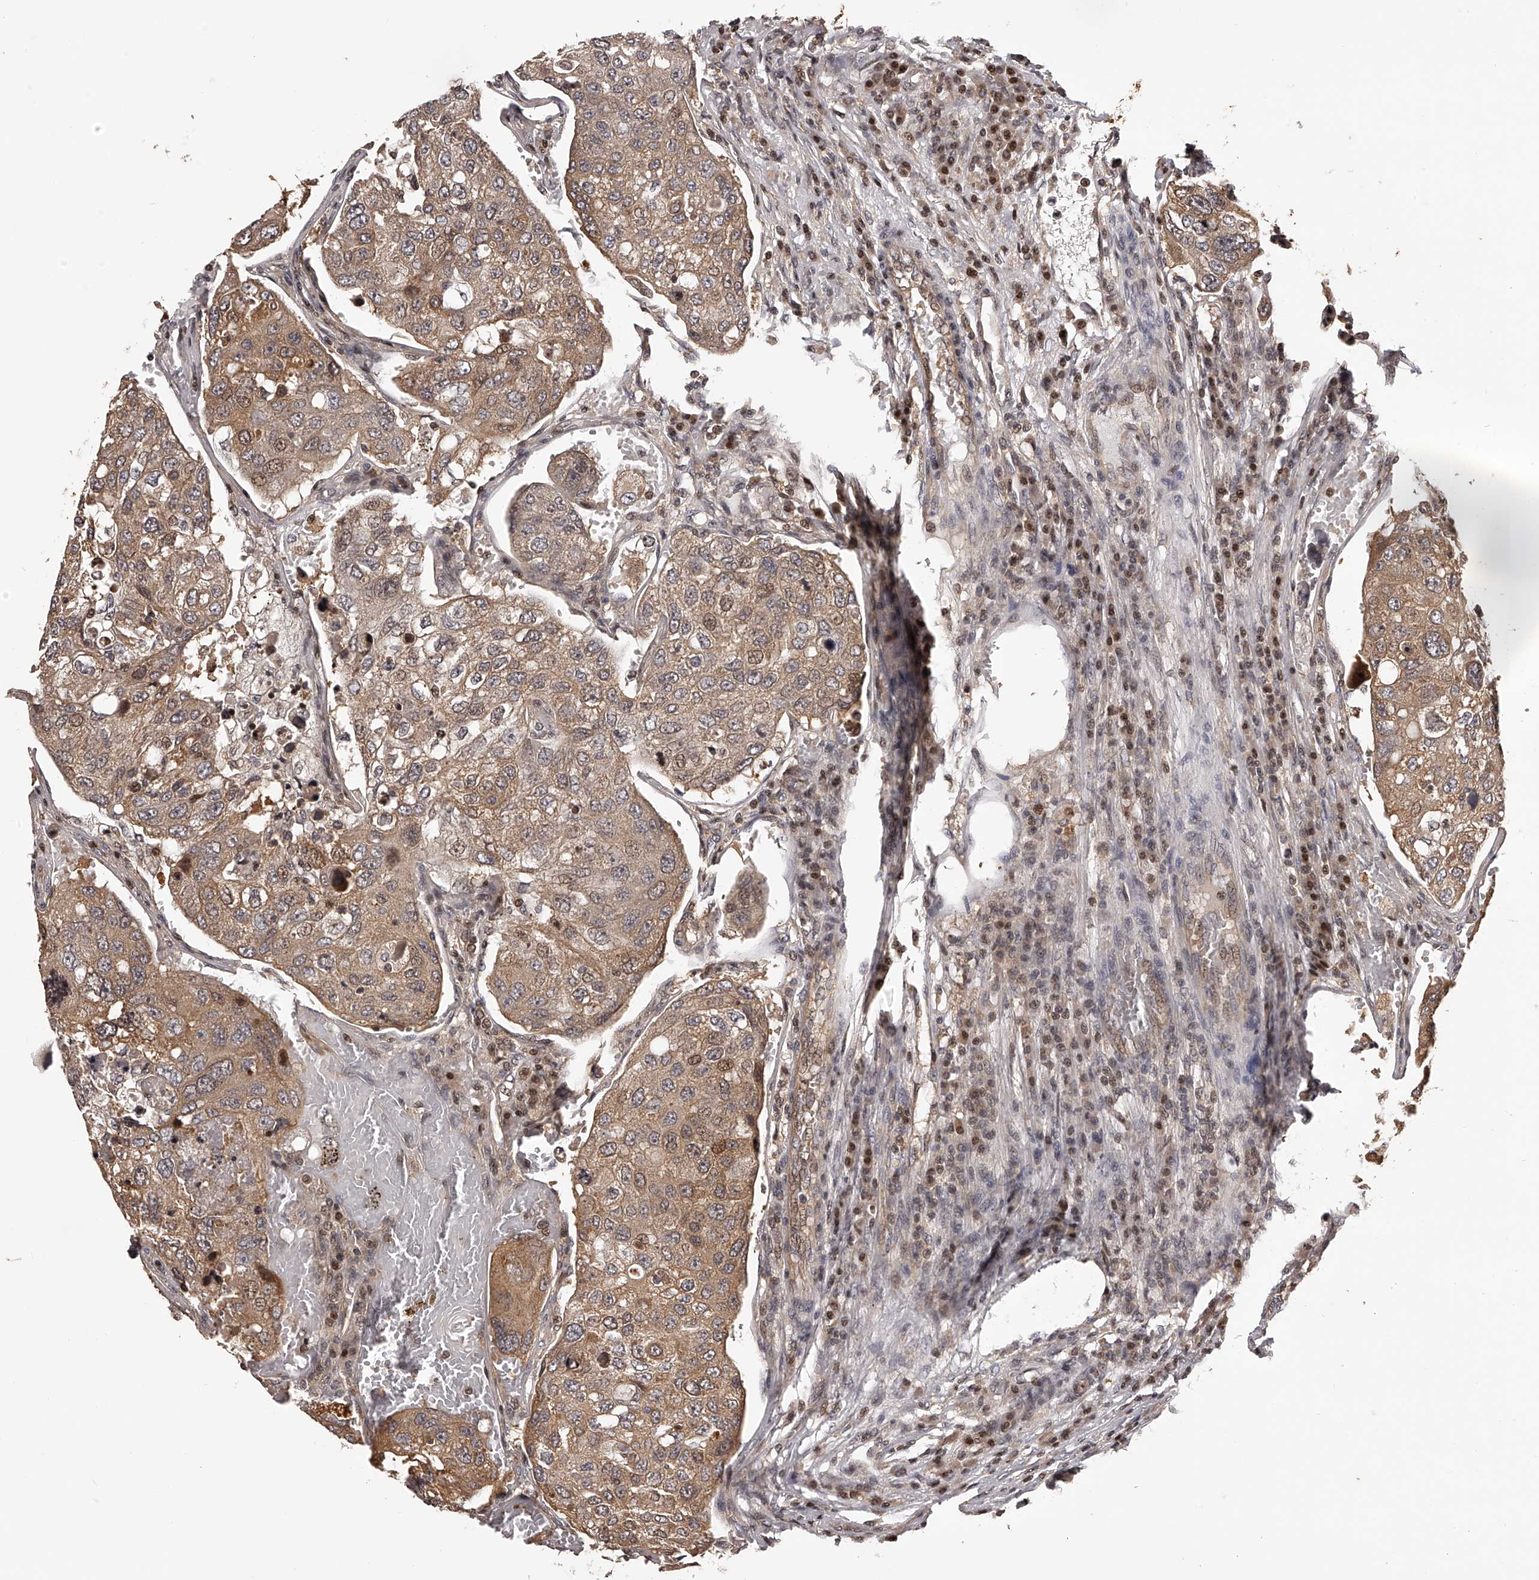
{"staining": {"intensity": "moderate", "quantity": ">75%", "location": "cytoplasmic/membranous,nuclear"}, "tissue": "urothelial cancer", "cell_type": "Tumor cells", "image_type": "cancer", "snomed": [{"axis": "morphology", "description": "Urothelial carcinoma, High grade"}, {"axis": "topography", "description": "Lymph node"}, {"axis": "topography", "description": "Urinary bladder"}], "caption": "There is medium levels of moderate cytoplasmic/membranous and nuclear staining in tumor cells of urothelial carcinoma (high-grade), as demonstrated by immunohistochemical staining (brown color).", "gene": "PFDN2", "patient": {"sex": "male", "age": 51}}